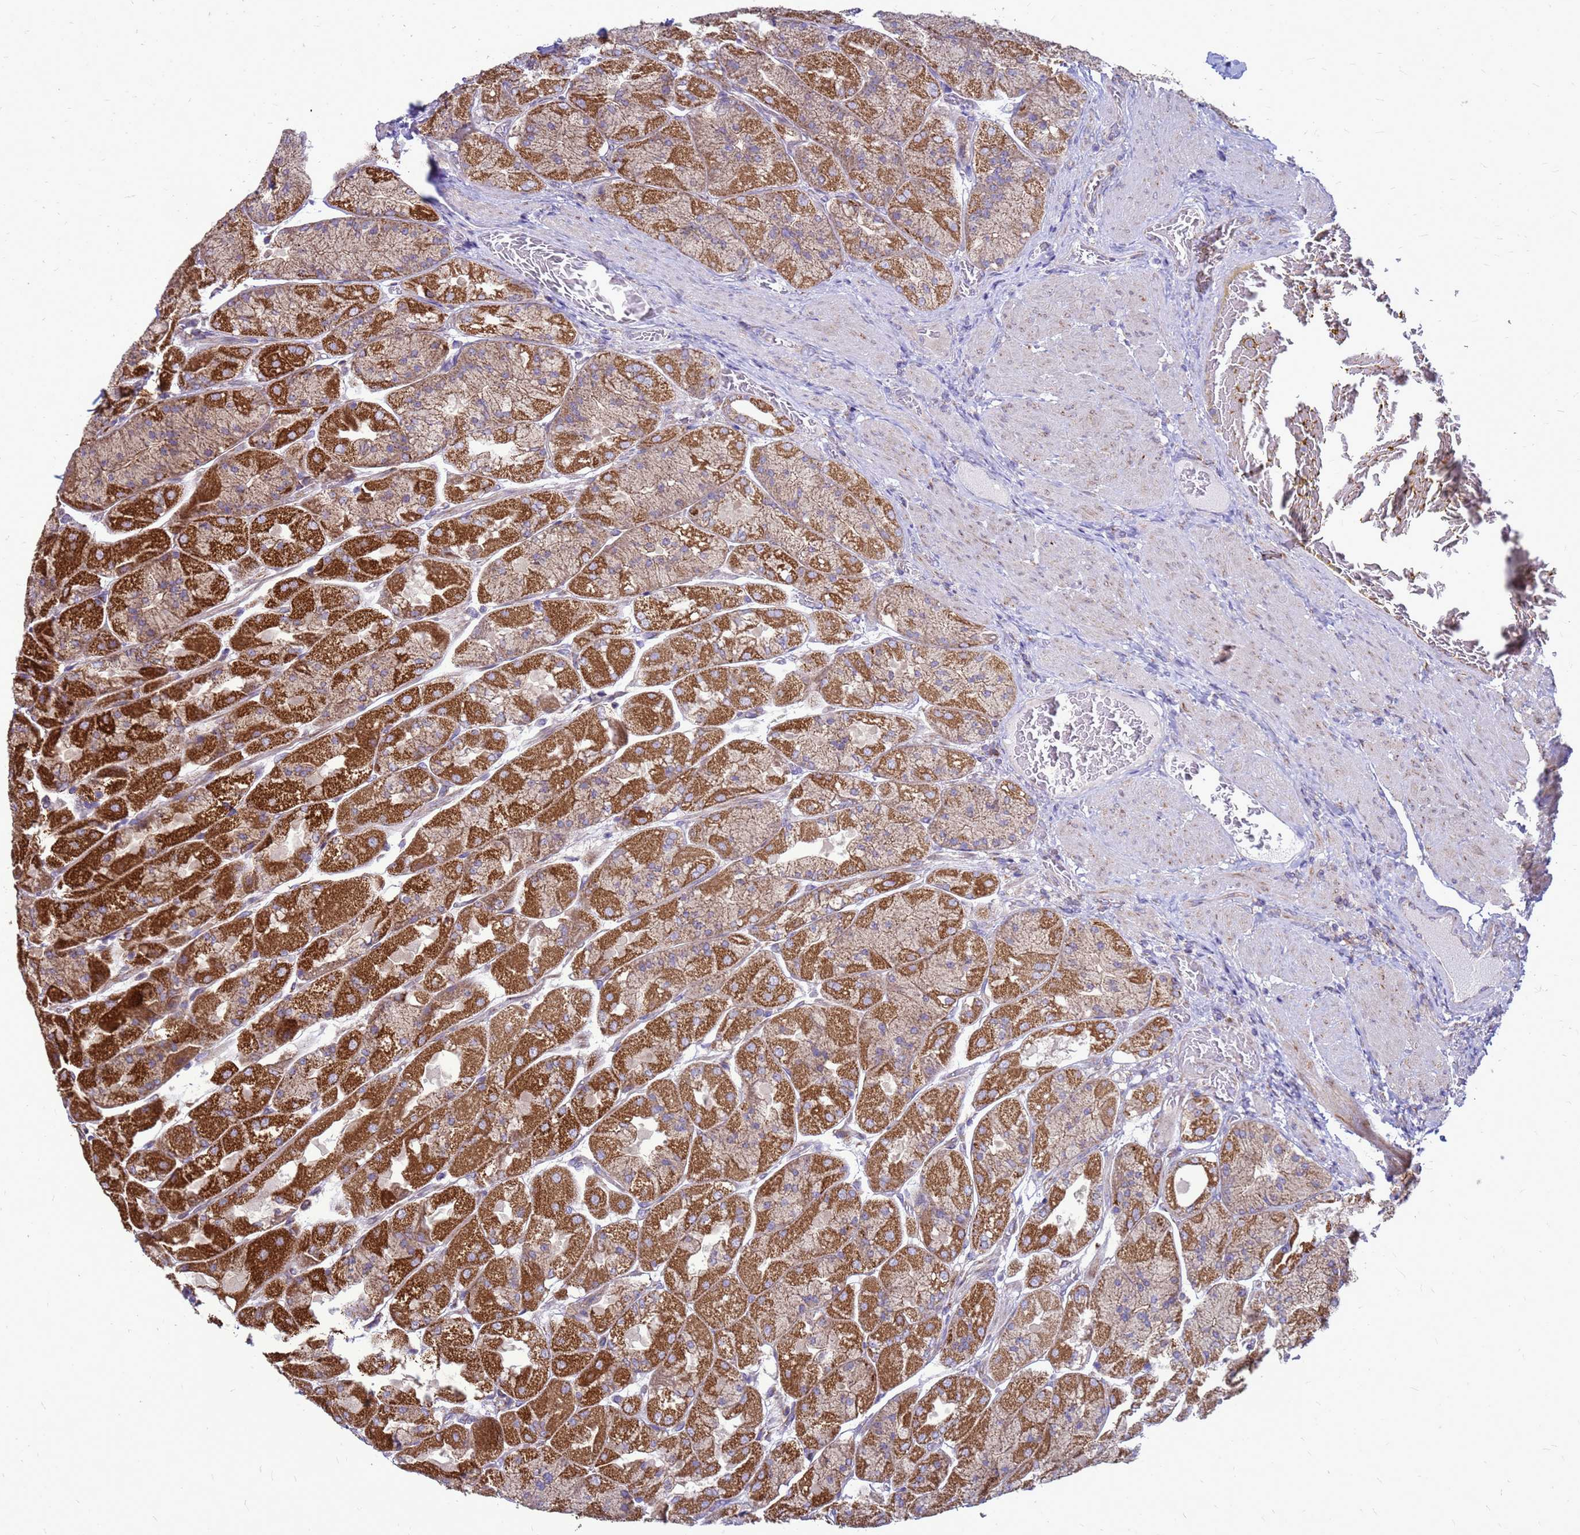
{"staining": {"intensity": "strong", "quantity": "25%-75%", "location": "cytoplasmic/membranous"}, "tissue": "stomach", "cell_type": "Glandular cells", "image_type": "normal", "snomed": [{"axis": "morphology", "description": "Normal tissue, NOS"}, {"axis": "topography", "description": "Stomach"}], "caption": "Immunohistochemistry (IHC) micrograph of benign stomach stained for a protein (brown), which displays high levels of strong cytoplasmic/membranous positivity in about 25%-75% of glandular cells.", "gene": "FSTL4", "patient": {"sex": "female", "age": 61}}